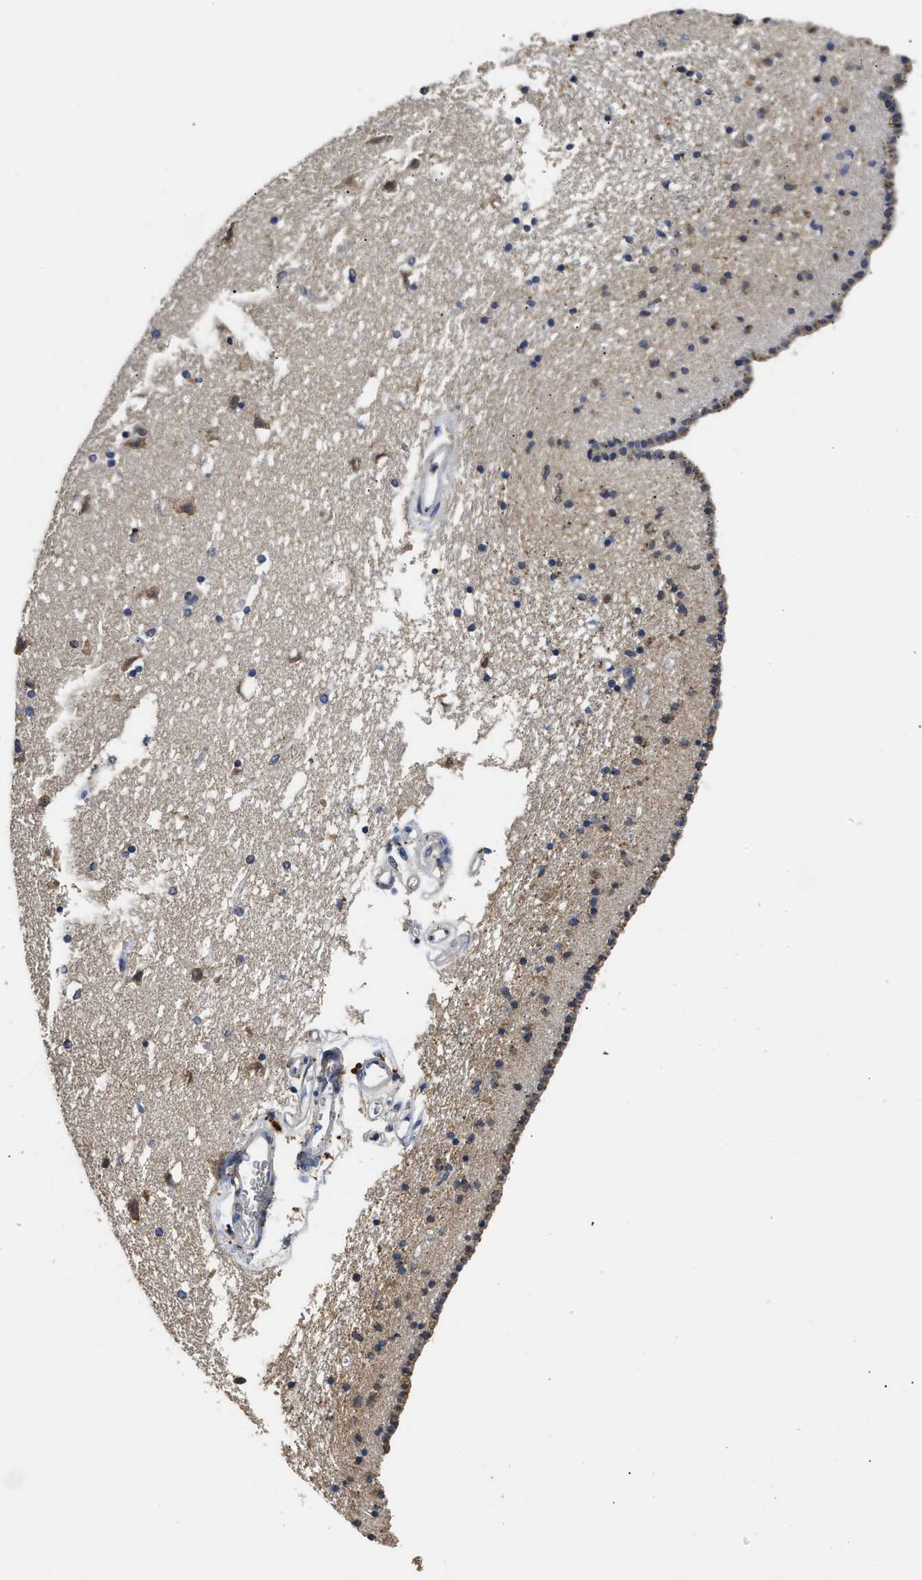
{"staining": {"intensity": "moderate", "quantity": "<25%", "location": "cytoplasmic/membranous"}, "tissue": "caudate", "cell_type": "Glial cells", "image_type": "normal", "snomed": [{"axis": "morphology", "description": "Normal tissue, NOS"}, {"axis": "topography", "description": "Lateral ventricle wall"}], "caption": "Protein expression analysis of benign caudate displays moderate cytoplasmic/membranous staining in about <25% of glial cells.", "gene": "CTNNA1", "patient": {"sex": "male", "age": 45}}